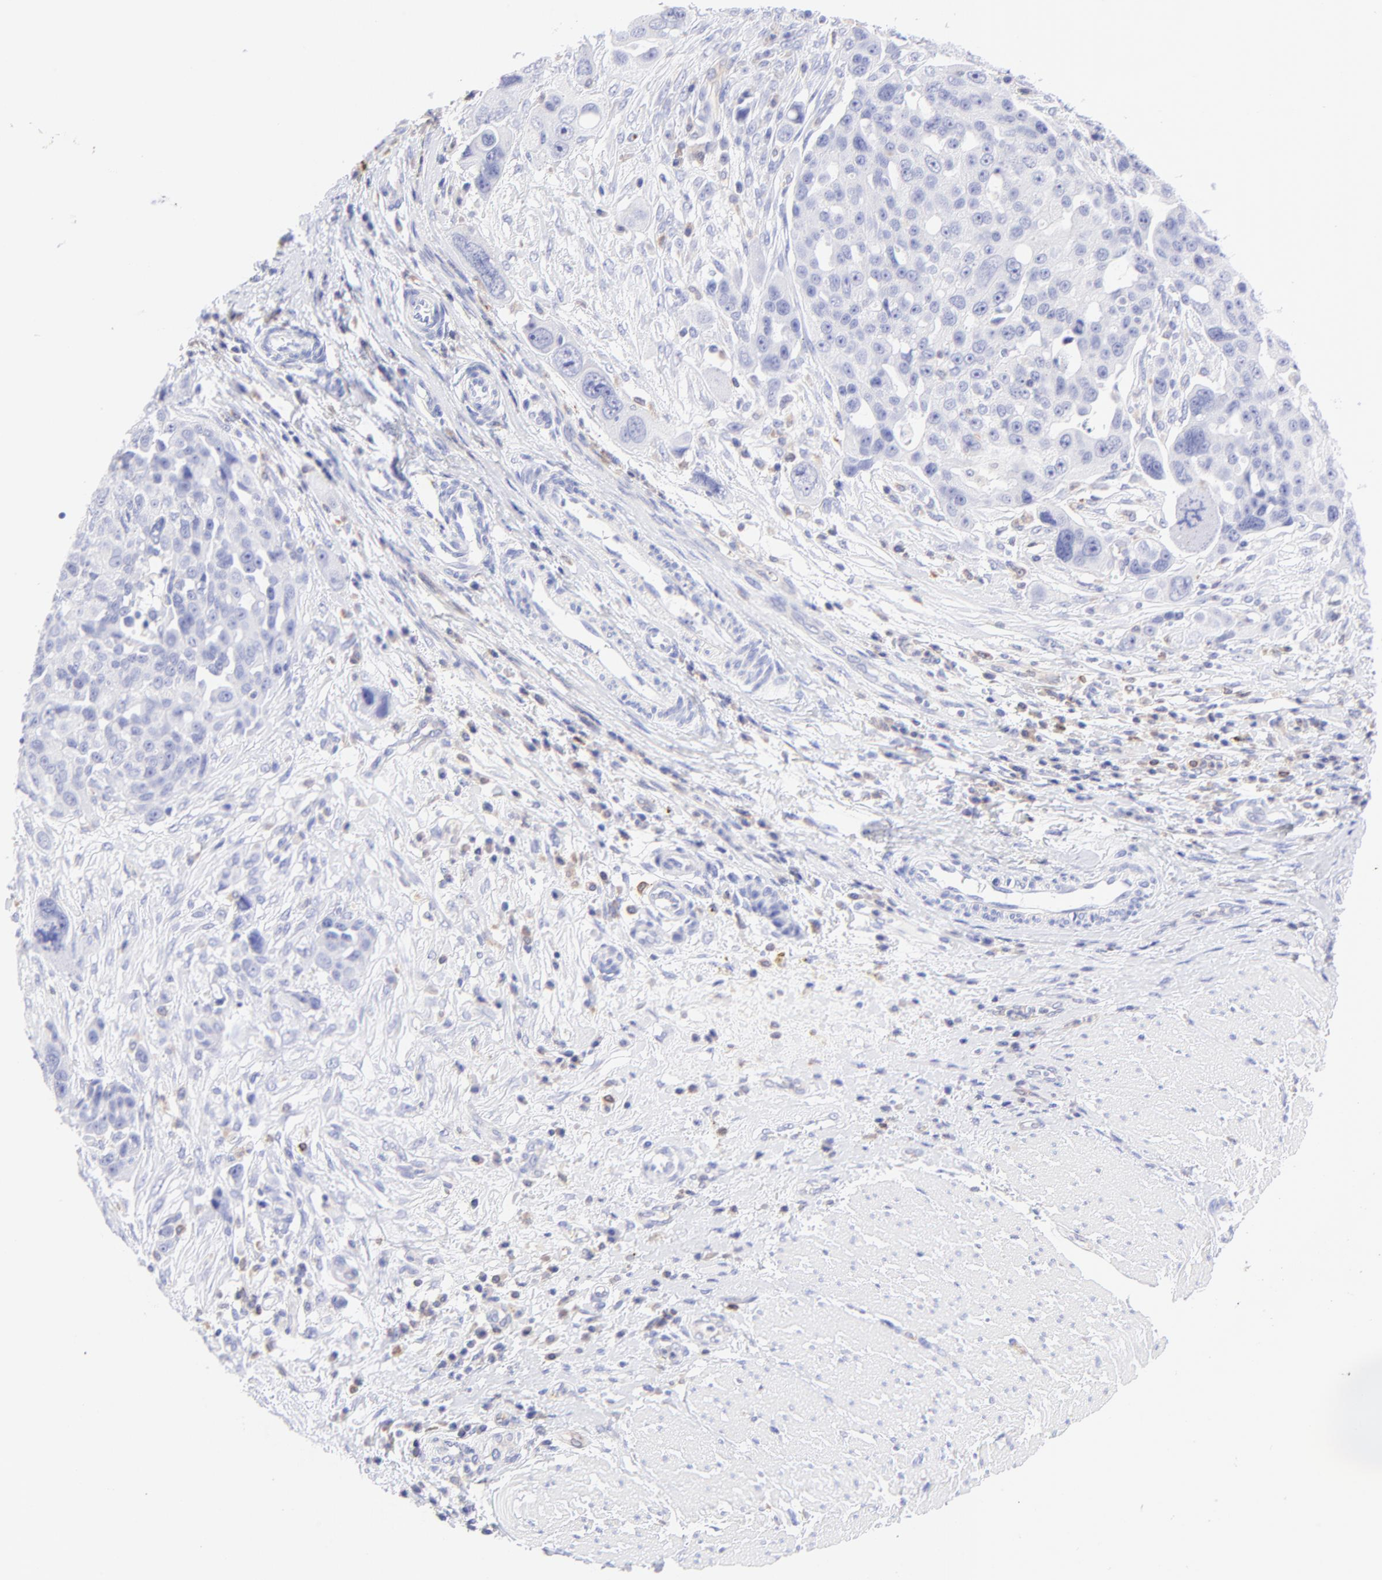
{"staining": {"intensity": "negative", "quantity": "none", "location": "none"}, "tissue": "ovarian cancer", "cell_type": "Tumor cells", "image_type": "cancer", "snomed": [{"axis": "morphology", "description": "Carcinoma, endometroid"}, {"axis": "topography", "description": "Ovary"}], "caption": "Human endometroid carcinoma (ovarian) stained for a protein using immunohistochemistry (IHC) displays no expression in tumor cells.", "gene": "IRAG2", "patient": {"sex": "female", "age": 75}}